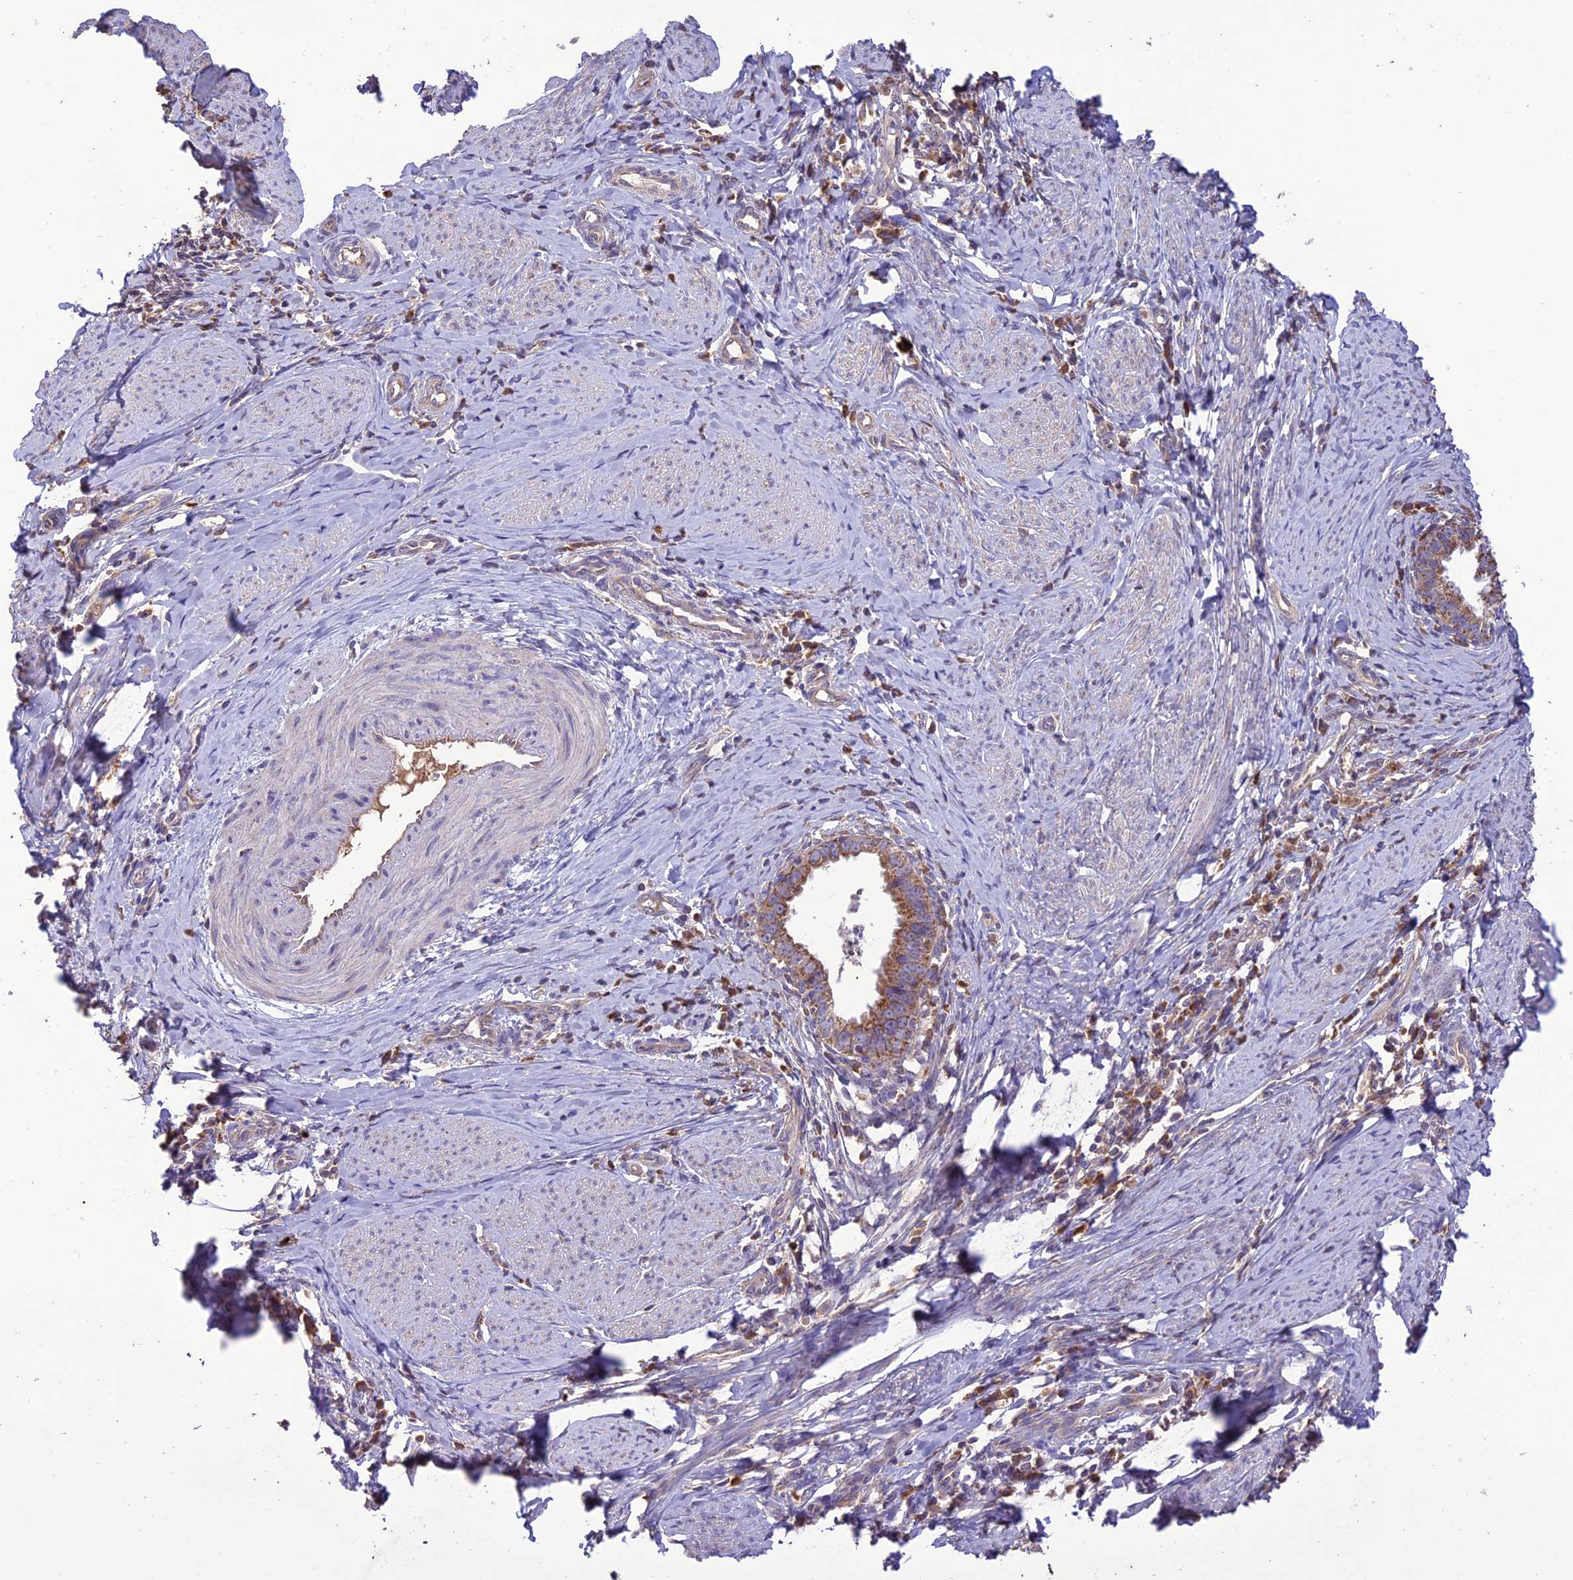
{"staining": {"intensity": "moderate", "quantity": ">75%", "location": "cytoplasmic/membranous"}, "tissue": "cervical cancer", "cell_type": "Tumor cells", "image_type": "cancer", "snomed": [{"axis": "morphology", "description": "Adenocarcinoma, NOS"}, {"axis": "topography", "description": "Cervix"}], "caption": "Adenocarcinoma (cervical) stained with DAB (3,3'-diaminobenzidine) immunohistochemistry (IHC) reveals medium levels of moderate cytoplasmic/membranous expression in about >75% of tumor cells.", "gene": "NDUFAF1", "patient": {"sex": "female", "age": 36}}